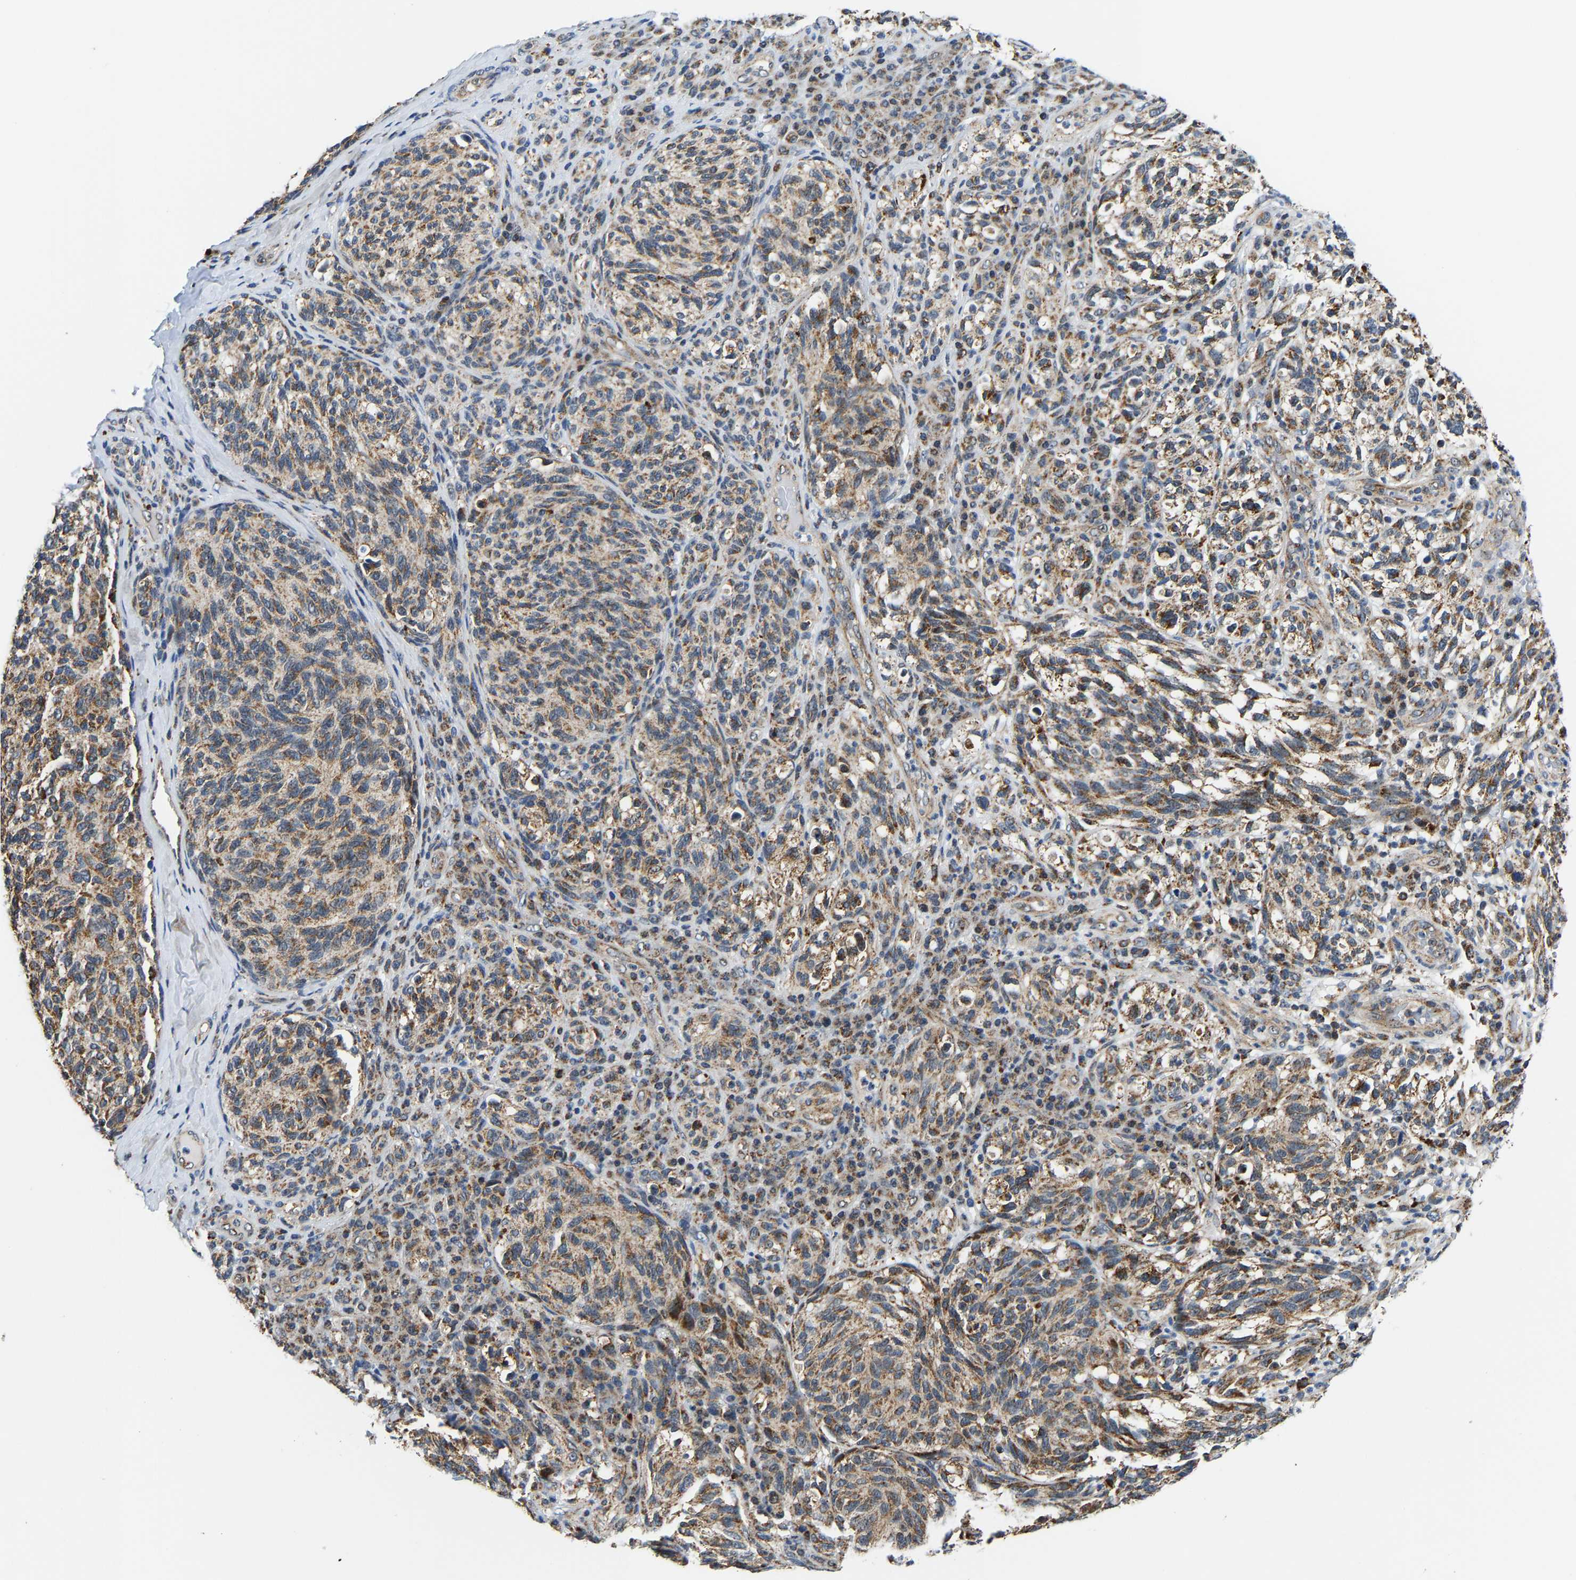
{"staining": {"intensity": "moderate", "quantity": ">75%", "location": "cytoplasmic/membranous"}, "tissue": "melanoma", "cell_type": "Tumor cells", "image_type": "cancer", "snomed": [{"axis": "morphology", "description": "Malignant melanoma, NOS"}, {"axis": "topography", "description": "Skin"}], "caption": "Human melanoma stained with a brown dye exhibits moderate cytoplasmic/membranous positive expression in approximately >75% of tumor cells.", "gene": "GIMAP7", "patient": {"sex": "female", "age": 73}}